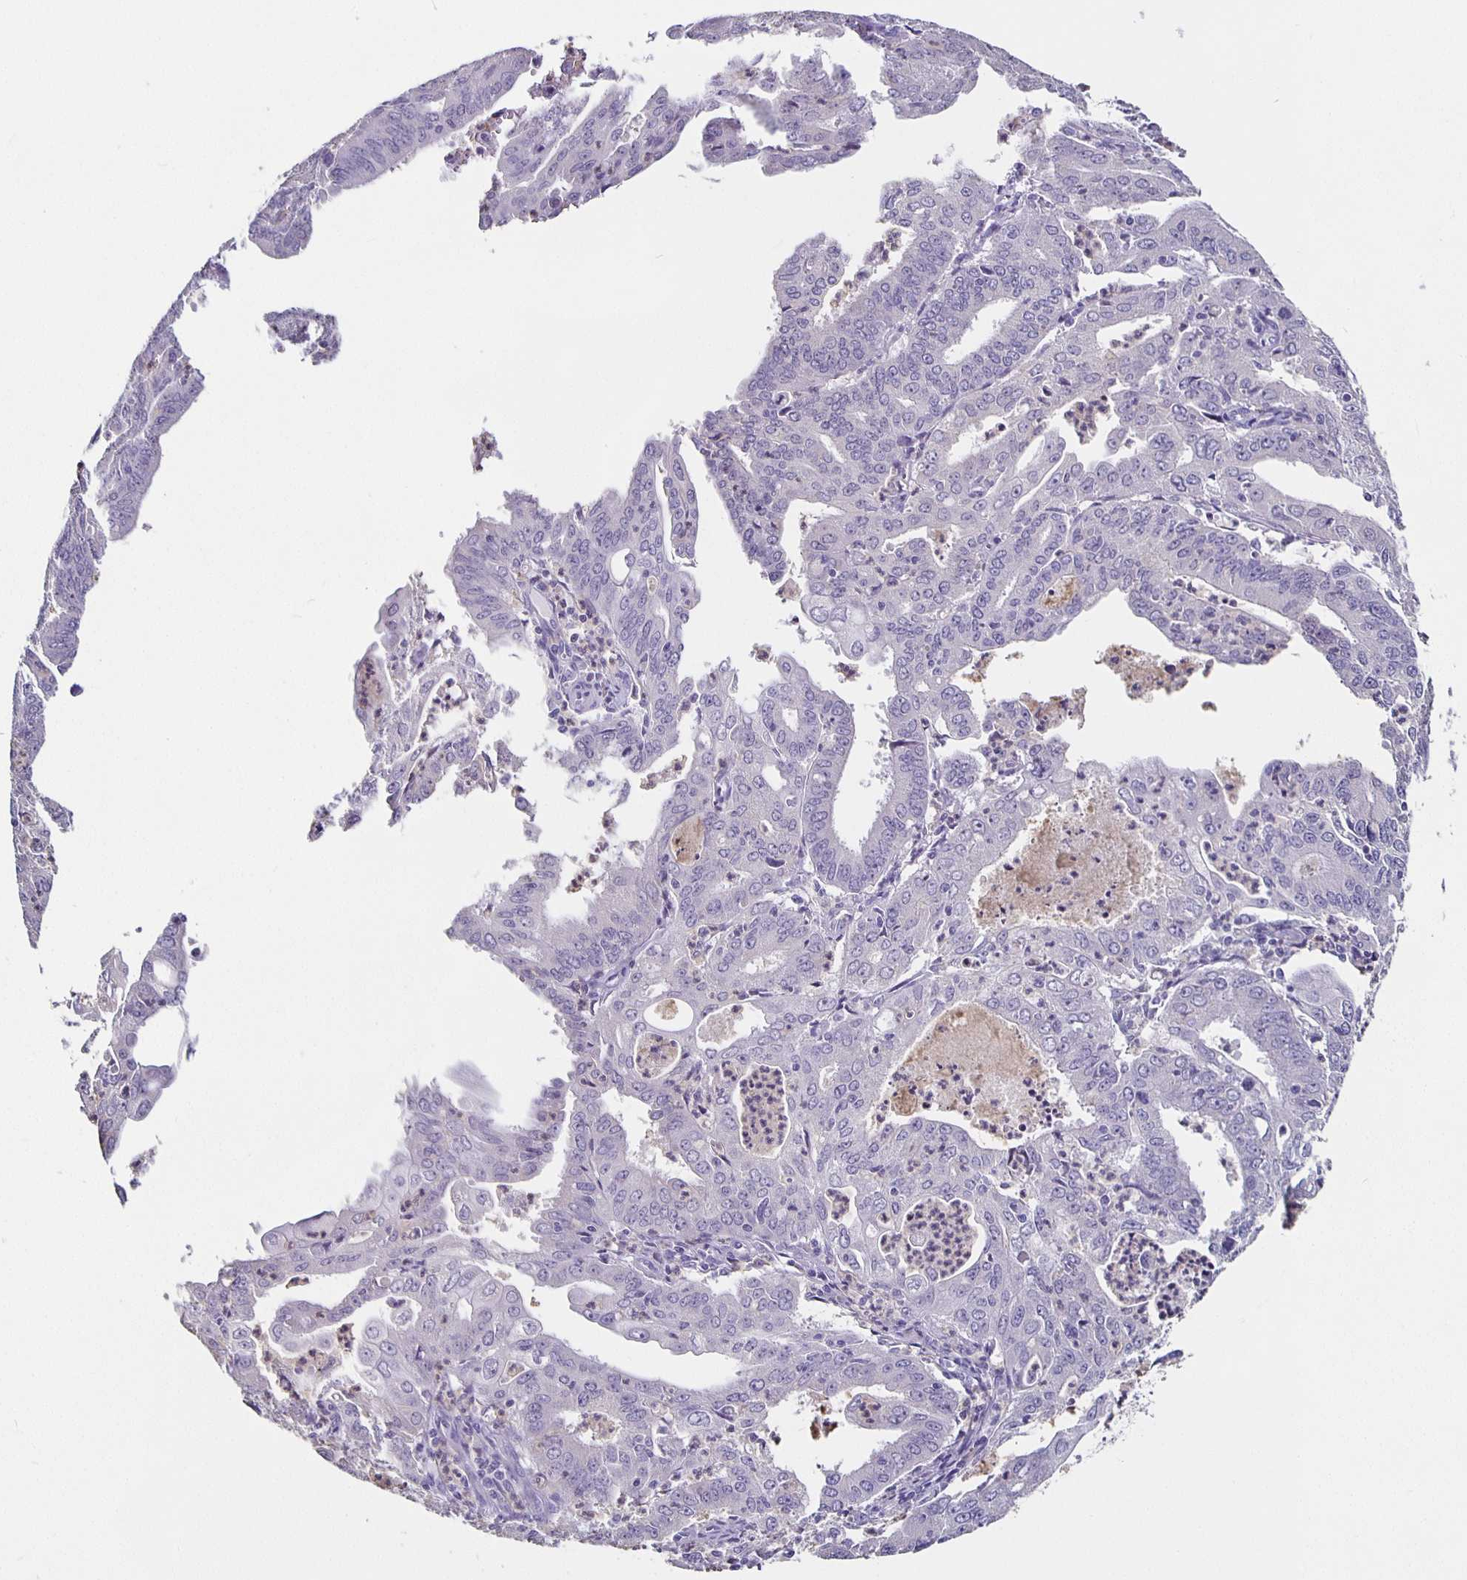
{"staining": {"intensity": "negative", "quantity": "none", "location": "none"}, "tissue": "cervical cancer", "cell_type": "Tumor cells", "image_type": "cancer", "snomed": [{"axis": "morphology", "description": "Adenocarcinoma, NOS"}, {"axis": "topography", "description": "Cervix"}], "caption": "Immunohistochemistry histopathology image of adenocarcinoma (cervical) stained for a protein (brown), which displays no positivity in tumor cells.", "gene": "GPX4", "patient": {"sex": "female", "age": 56}}